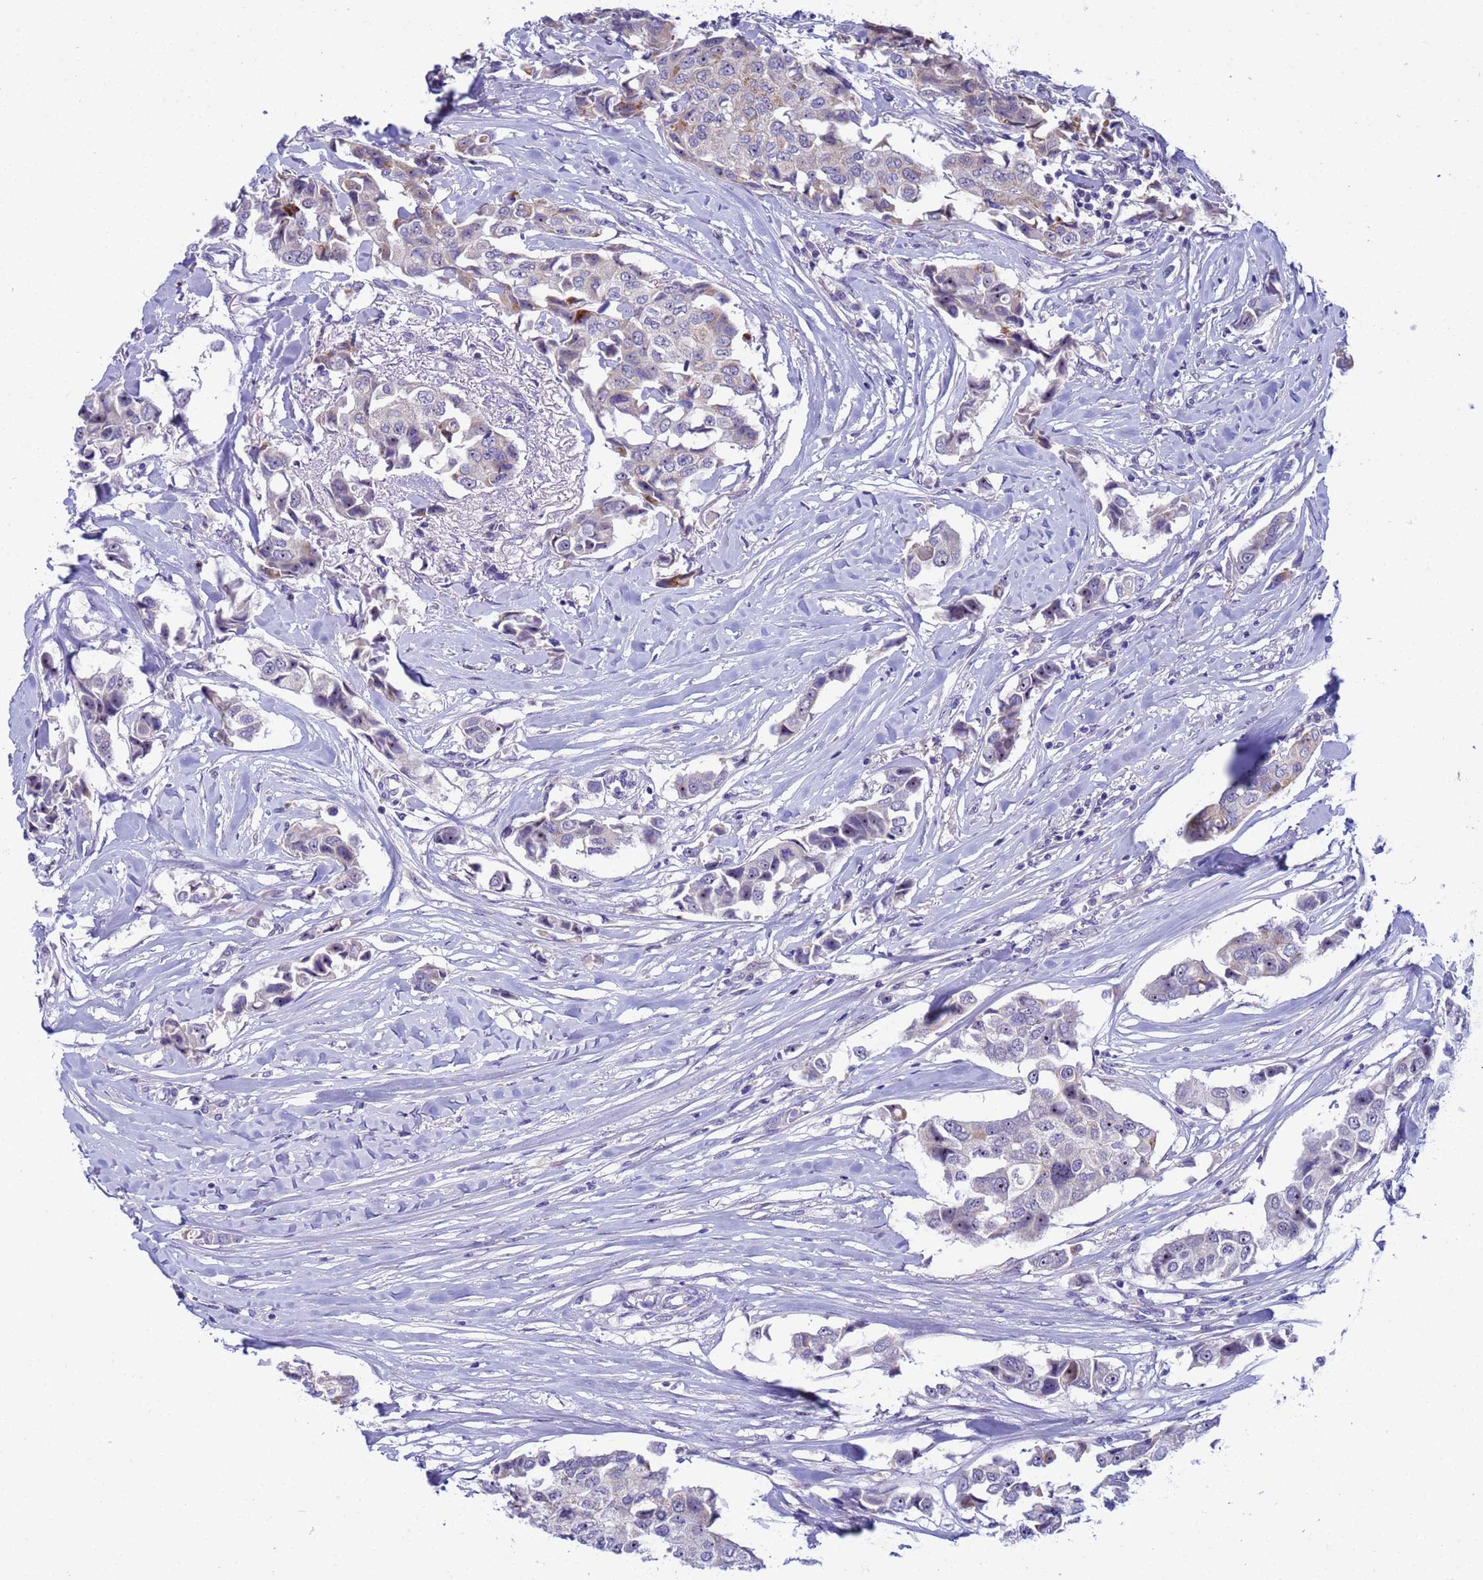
{"staining": {"intensity": "weak", "quantity": "<25%", "location": "cytoplasmic/membranous,nuclear"}, "tissue": "breast cancer", "cell_type": "Tumor cells", "image_type": "cancer", "snomed": [{"axis": "morphology", "description": "Duct carcinoma"}, {"axis": "topography", "description": "Breast"}], "caption": "Protein analysis of breast cancer (infiltrating ductal carcinoma) reveals no significant expression in tumor cells.", "gene": "LRATD1", "patient": {"sex": "female", "age": 80}}